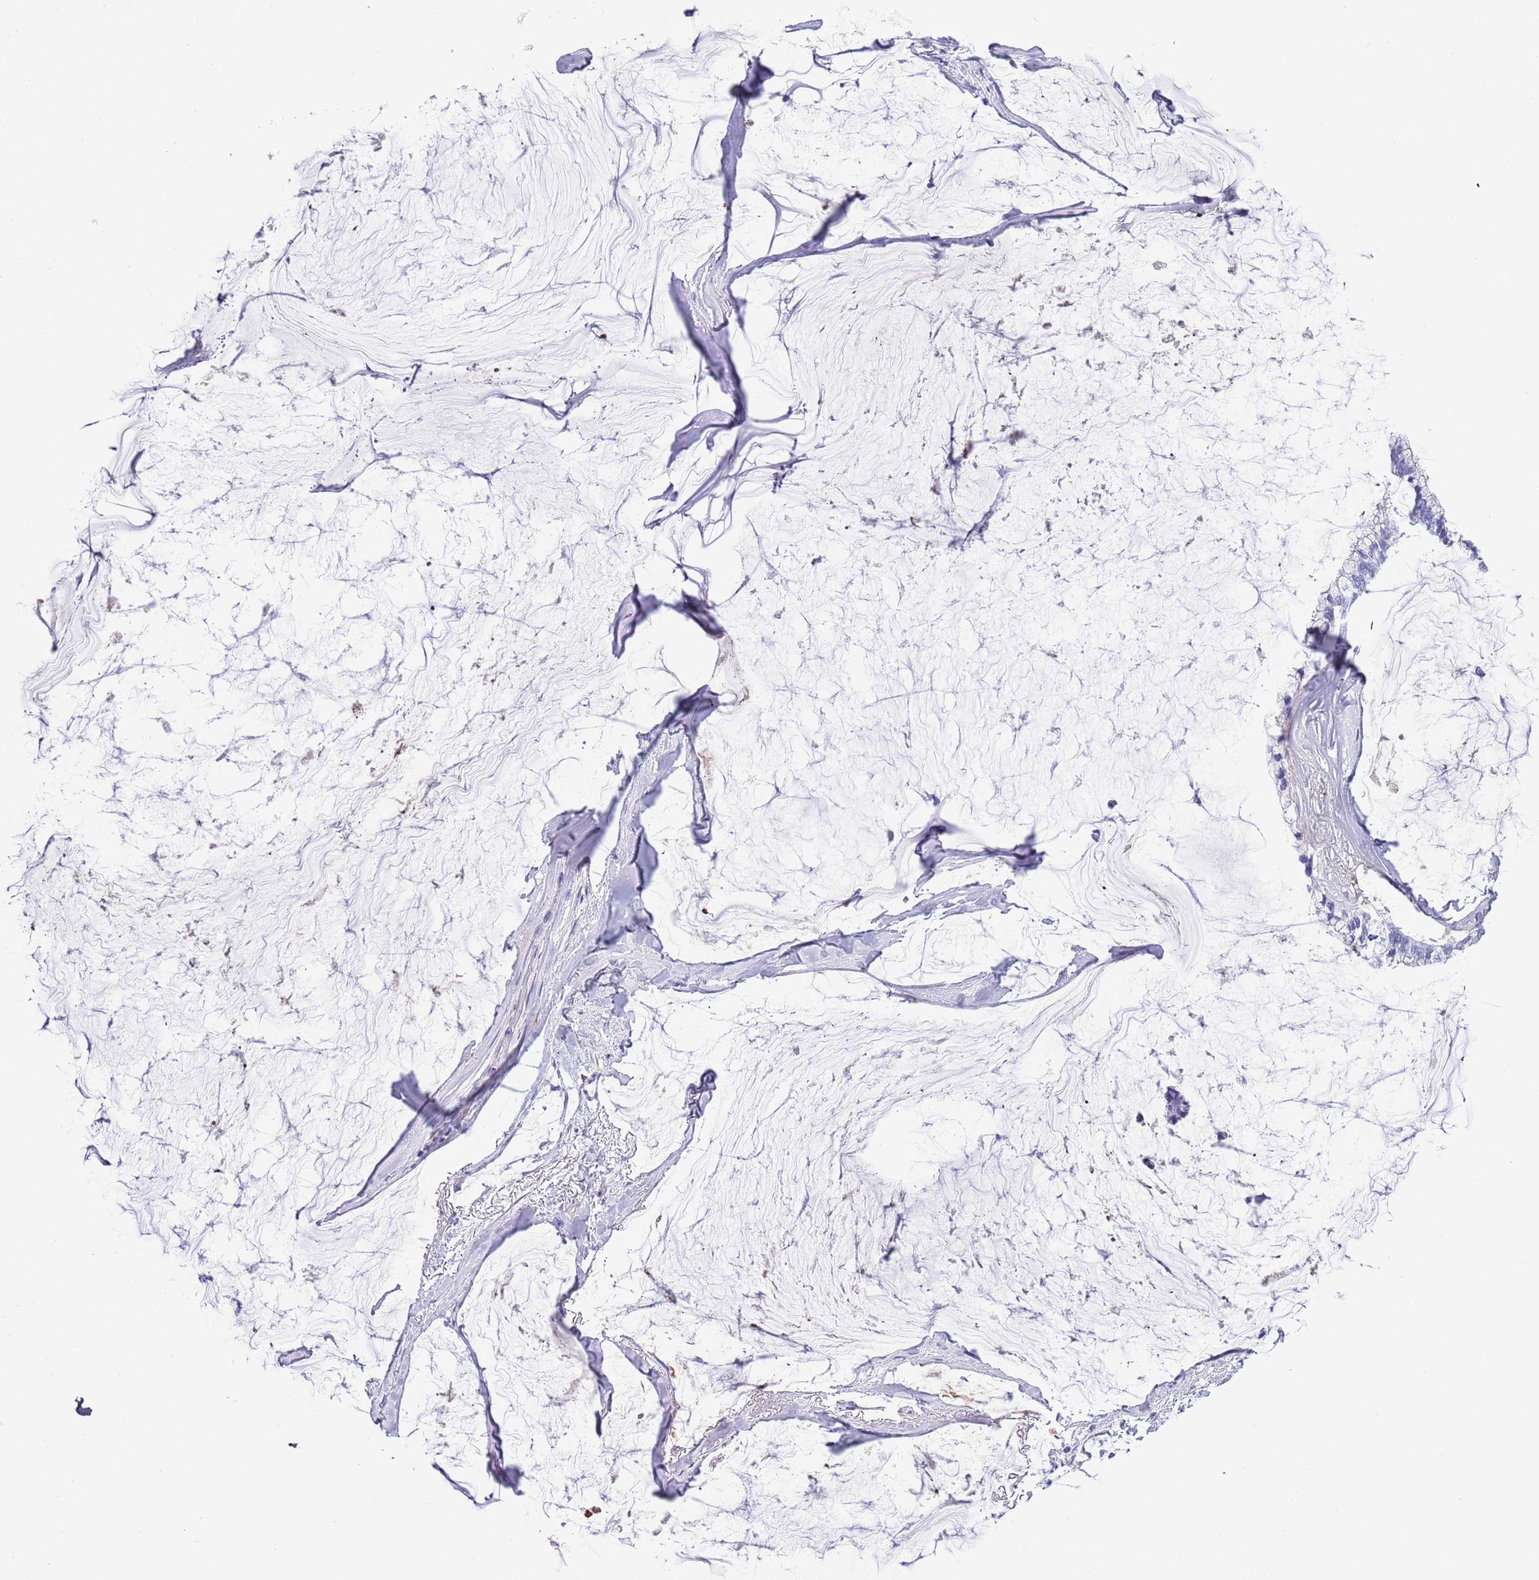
{"staining": {"intensity": "negative", "quantity": "none", "location": "none"}, "tissue": "ovarian cancer", "cell_type": "Tumor cells", "image_type": "cancer", "snomed": [{"axis": "morphology", "description": "Cystadenocarcinoma, mucinous, NOS"}, {"axis": "topography", "description": "Ovary"}], "caption": "This is a histopathology image of IHC staining of mucinous cystadenocarcinoma (ovarian), which shows no staining in tumor cells.", "gene": "ABHD17C", "patient": {"sex": "female", "age": 39}}